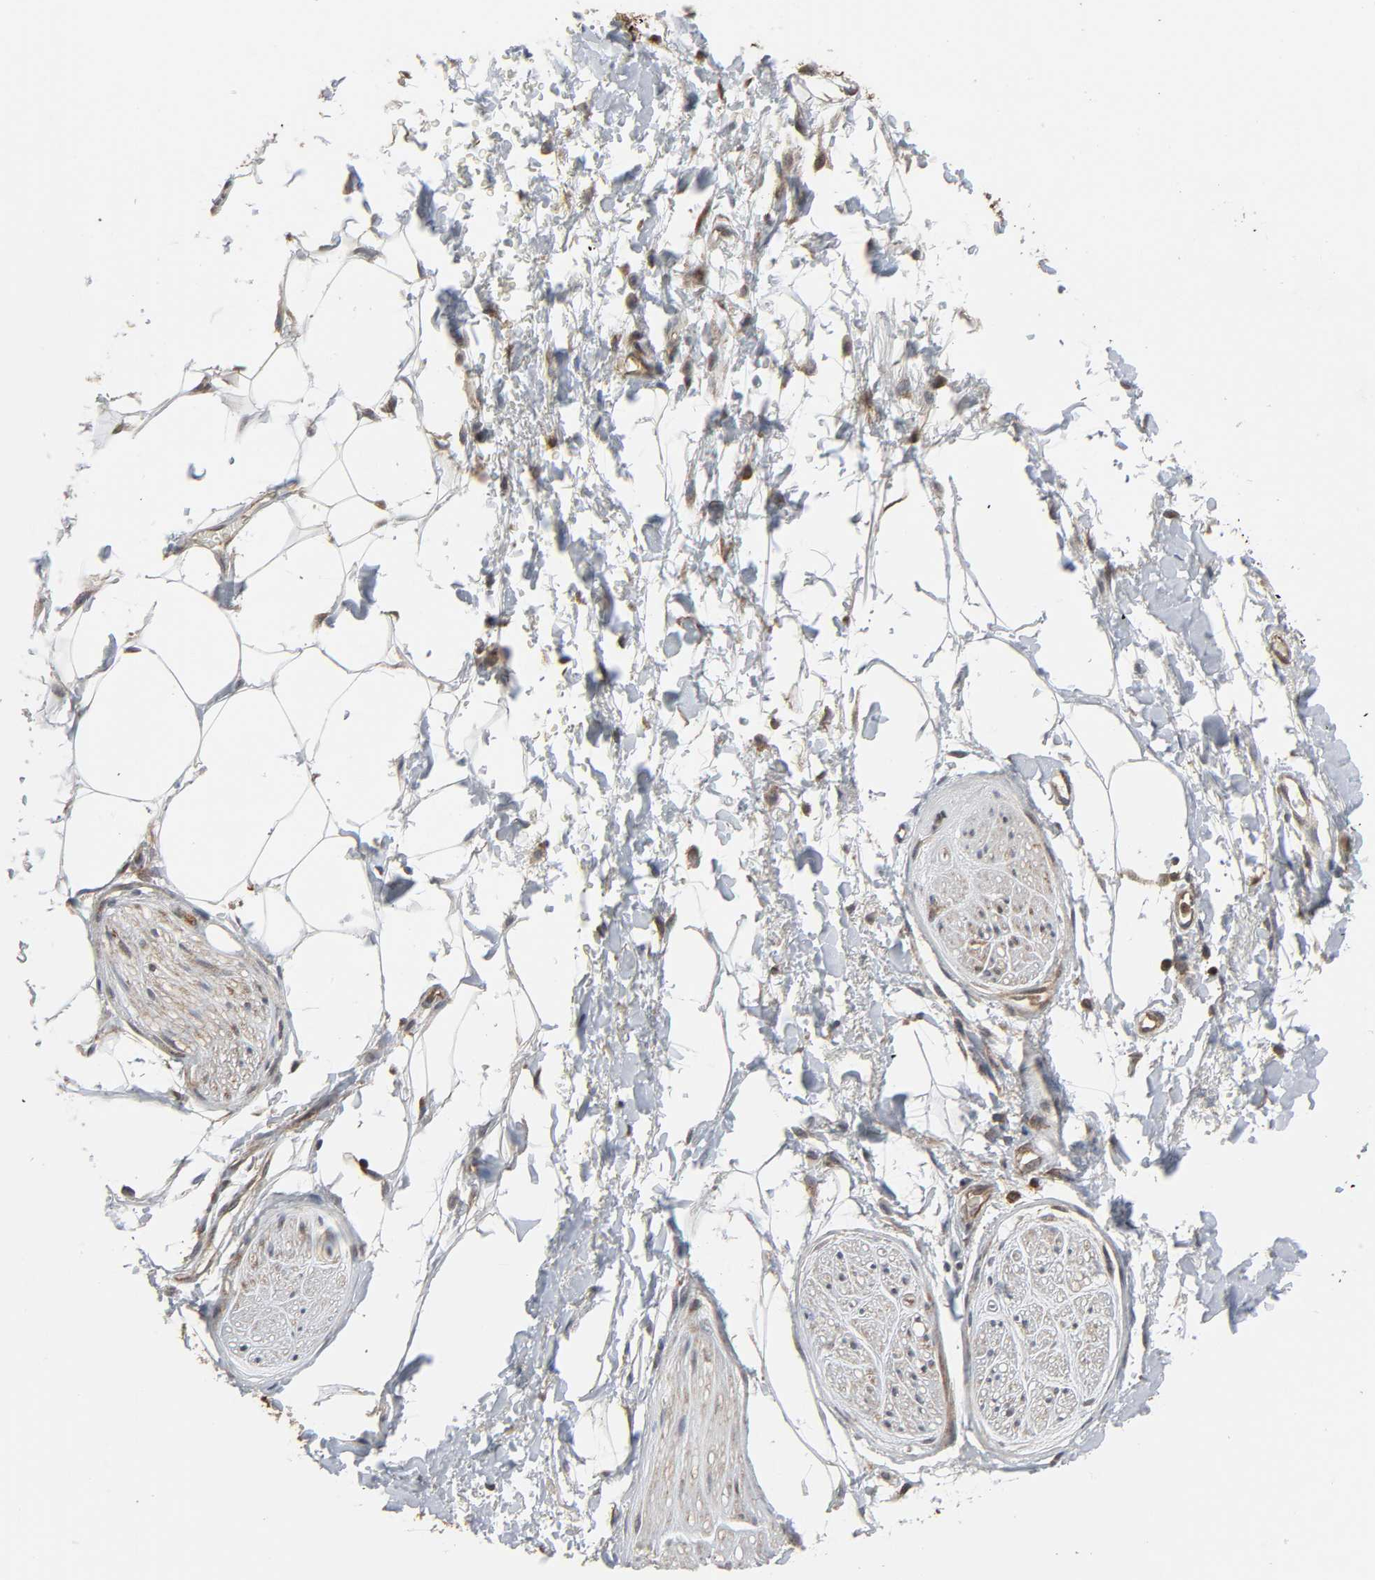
{"staining": {"intensity": "negative", "quantity": "none", "location": "none"}, "tissue": "adipose tissue", "cell_type": "Adipocytes", "image_type": "normal", "snomed": [{"axis": "morphology", "description": "Normal tissue, NOS"}, {"axis": "topography", "description": "Soft tissue"}, {"axis": "topography", "description": "Peripheral nerve tissue"}], "caption": "IHC histopathology image of normal adipose tissue: adipose tissue stained with DAB (3,3'-diaminobenzidine) displays no significant protein staining in adipocytes.", "gene": "GSK3A", "patient": {"sex": "female", "age": 71}}